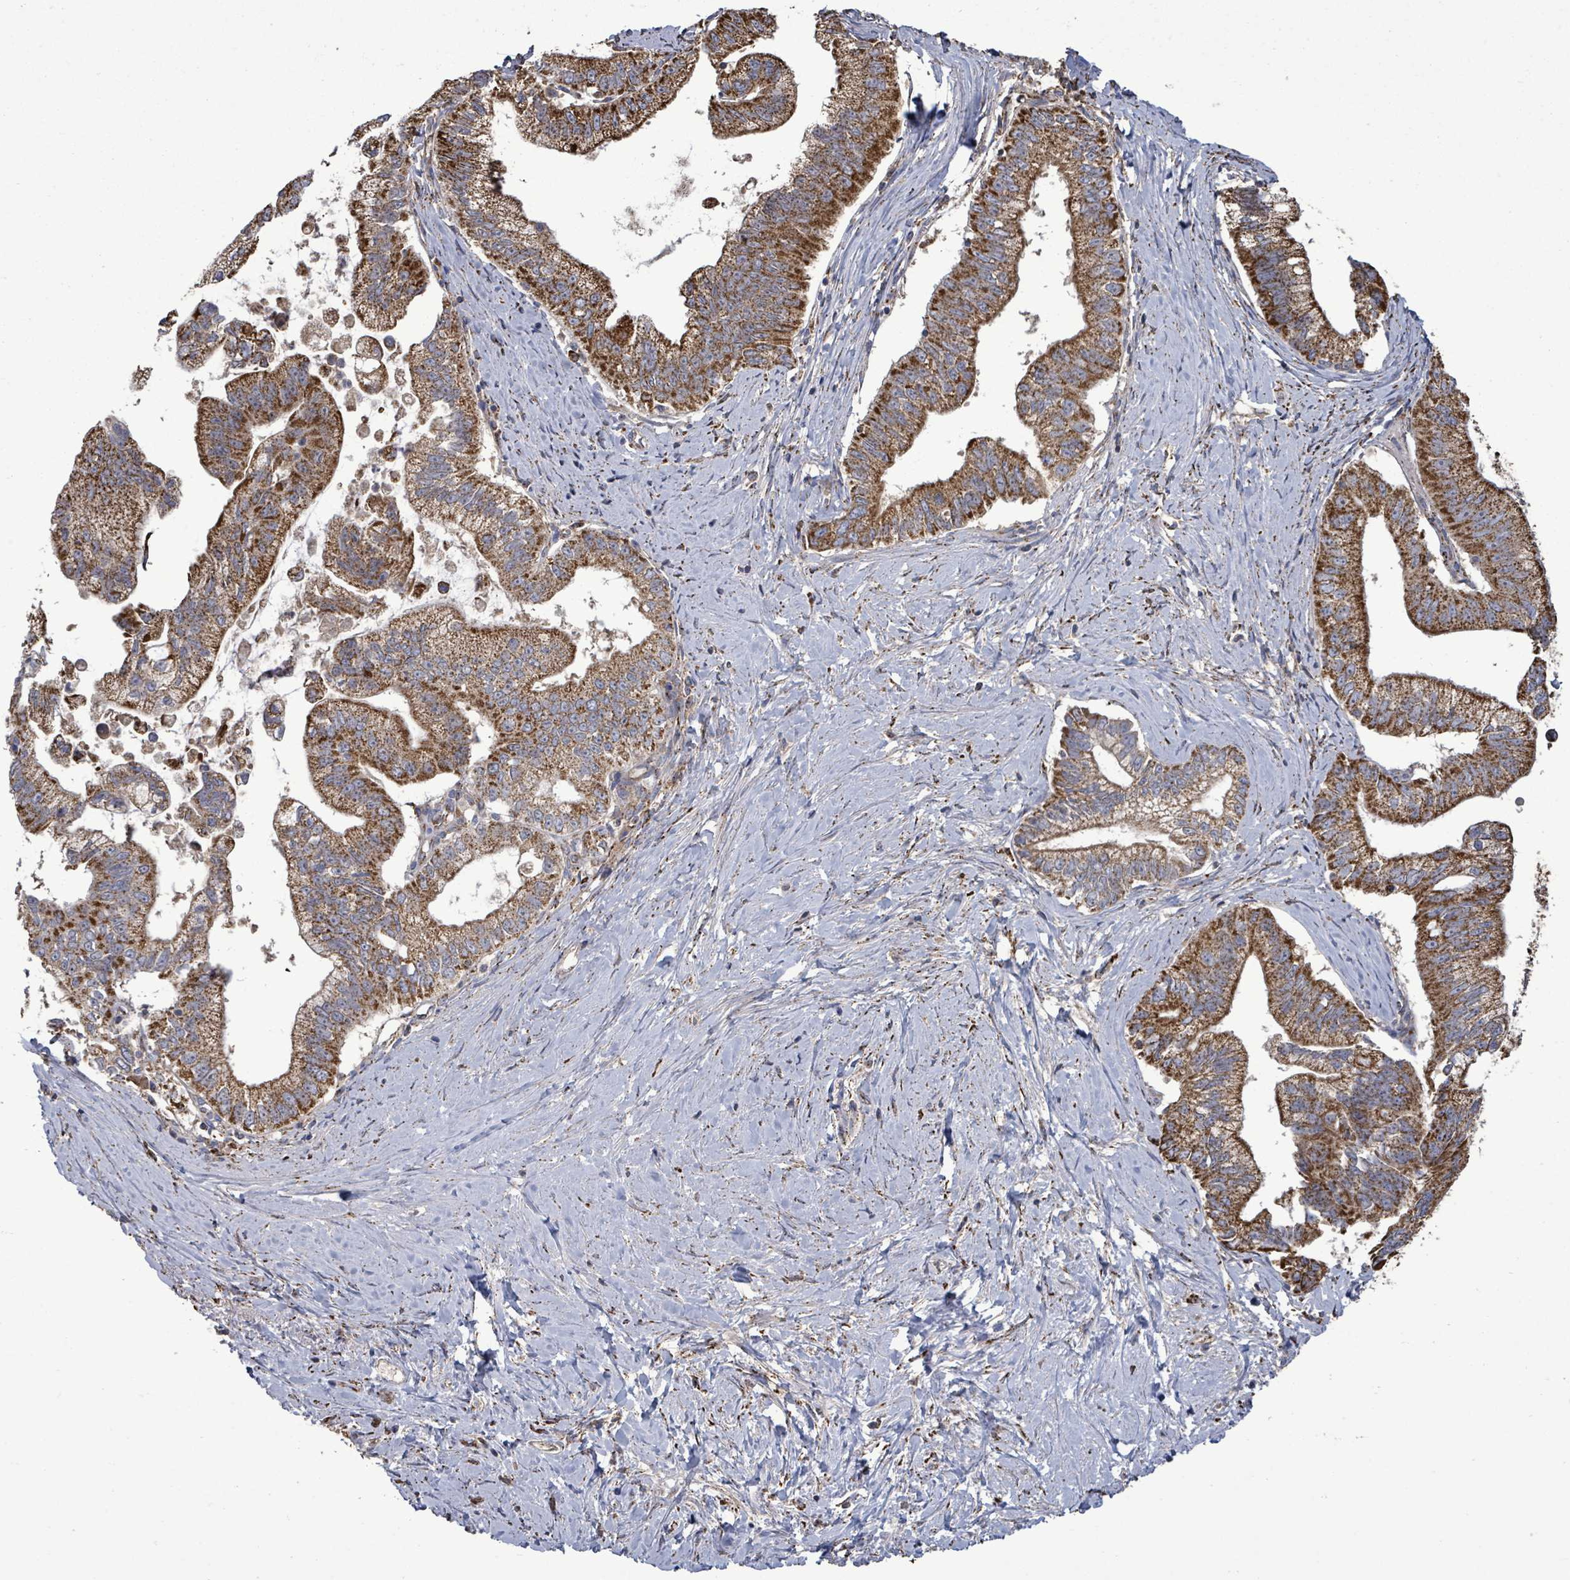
{"staining": {"intensity": "strong", "quantity": ">75%", "location": "cytoplasmic/membranous"}, "tissue": "pancreatic cancer", "cell_type": "Tumor cells", "image_type": "cancer", "snomed": [{"axis": "morphology", "description": "Adenocarcinoma, NOS"}, {"axis": "topography", "description": "Pancreas"}], "caption": "Strong cytoplasmic/membranous protein staining is seen in approximately >75% of tumor cells in adenocarcinoma (pancreatic).", "gene": "MTMR12", "patient": {"sex": "male", "age": 70}}